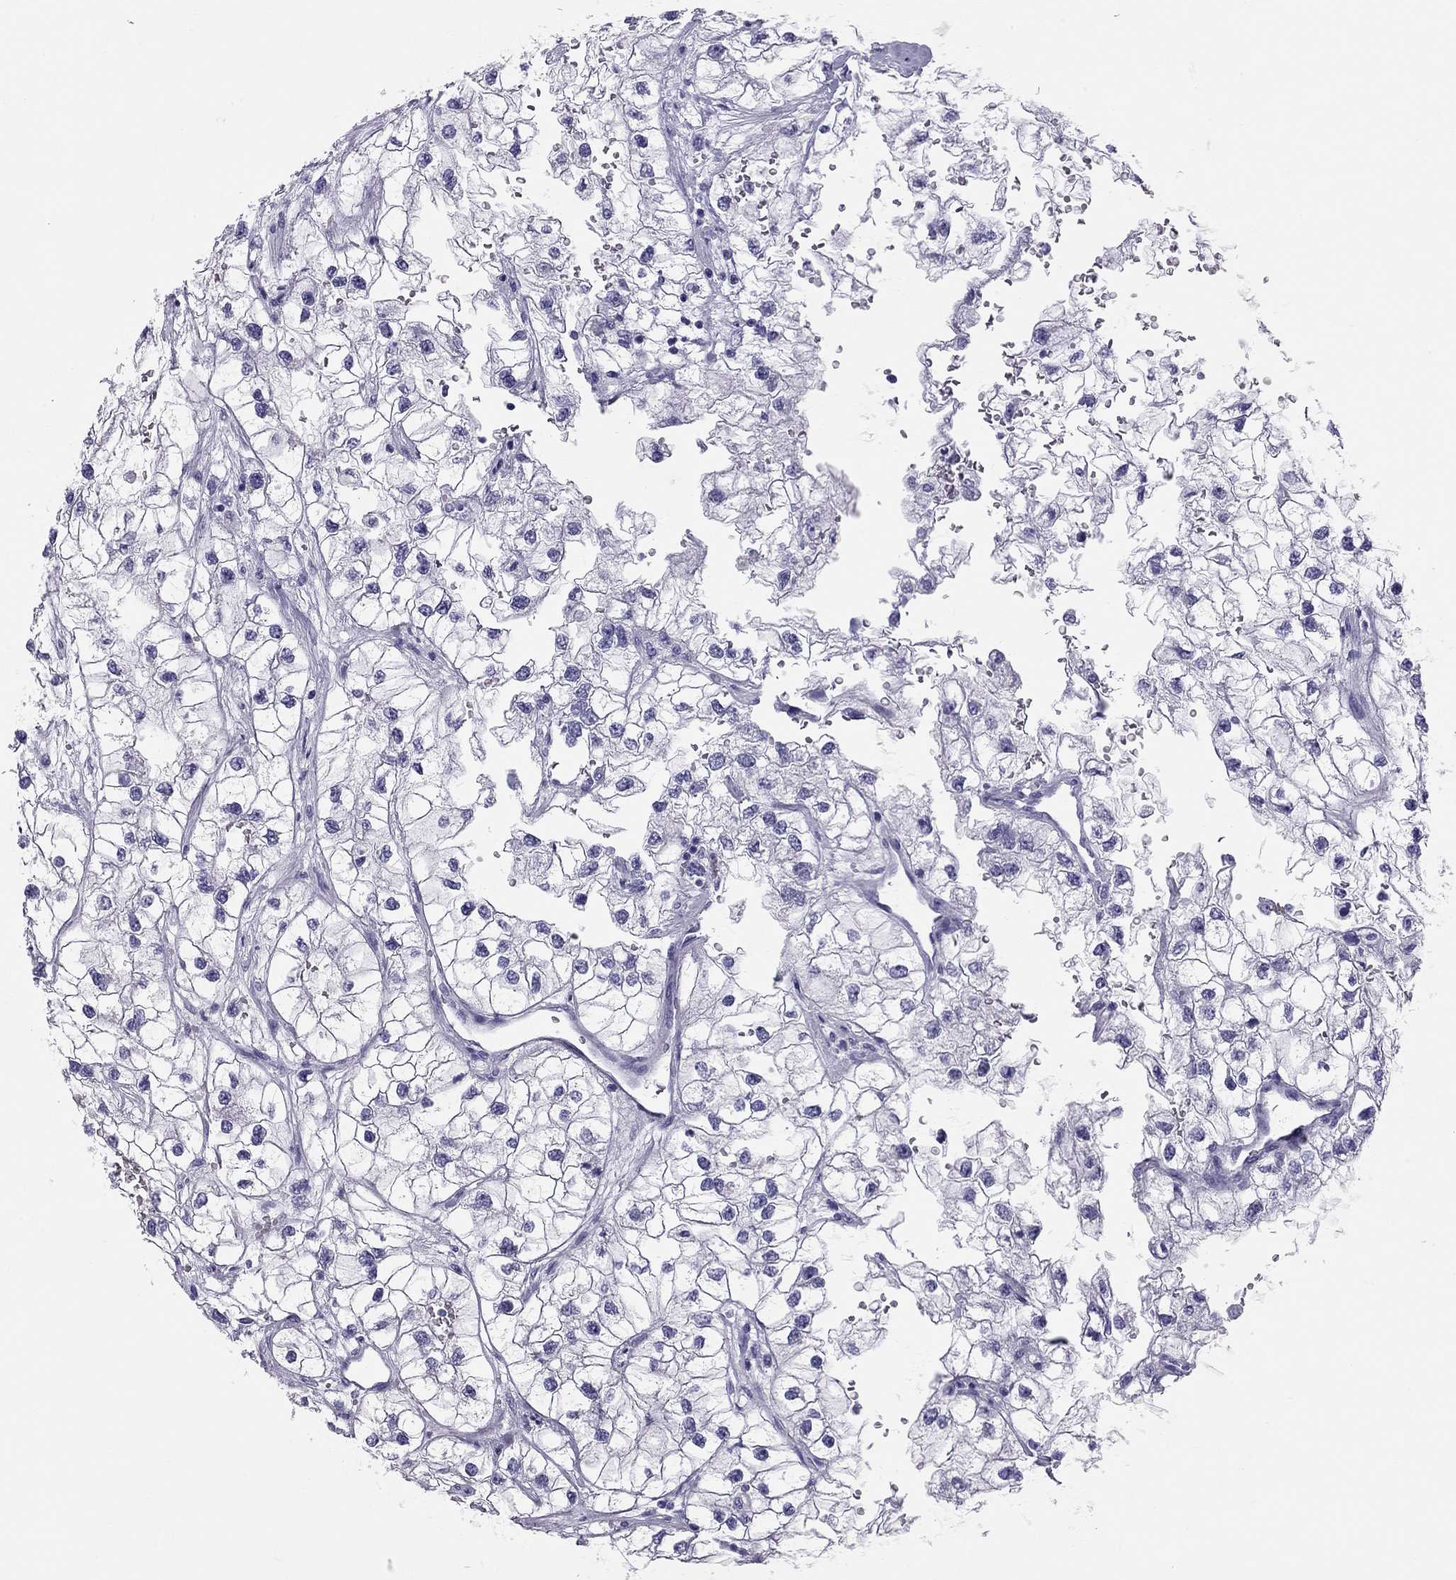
{"staining": {"intensity": "negative", "quantity": "none", "location": "none"}, "tissue": "renal cancer", "cell_type": "Tumor cells", "image_type": "cancer", "snomed": [{"axis": "morphology", "description": "Adenocarcinoma, NOS"}, {"axis": "topography", "description": "Kidney"}], "caption": "This is an immunohistochemistry (IHC) micrograph of renal cancer. There is no expression in tumor cells.", "gene": "TRPM3", "patient": {"sex": "male", "age": 59}}